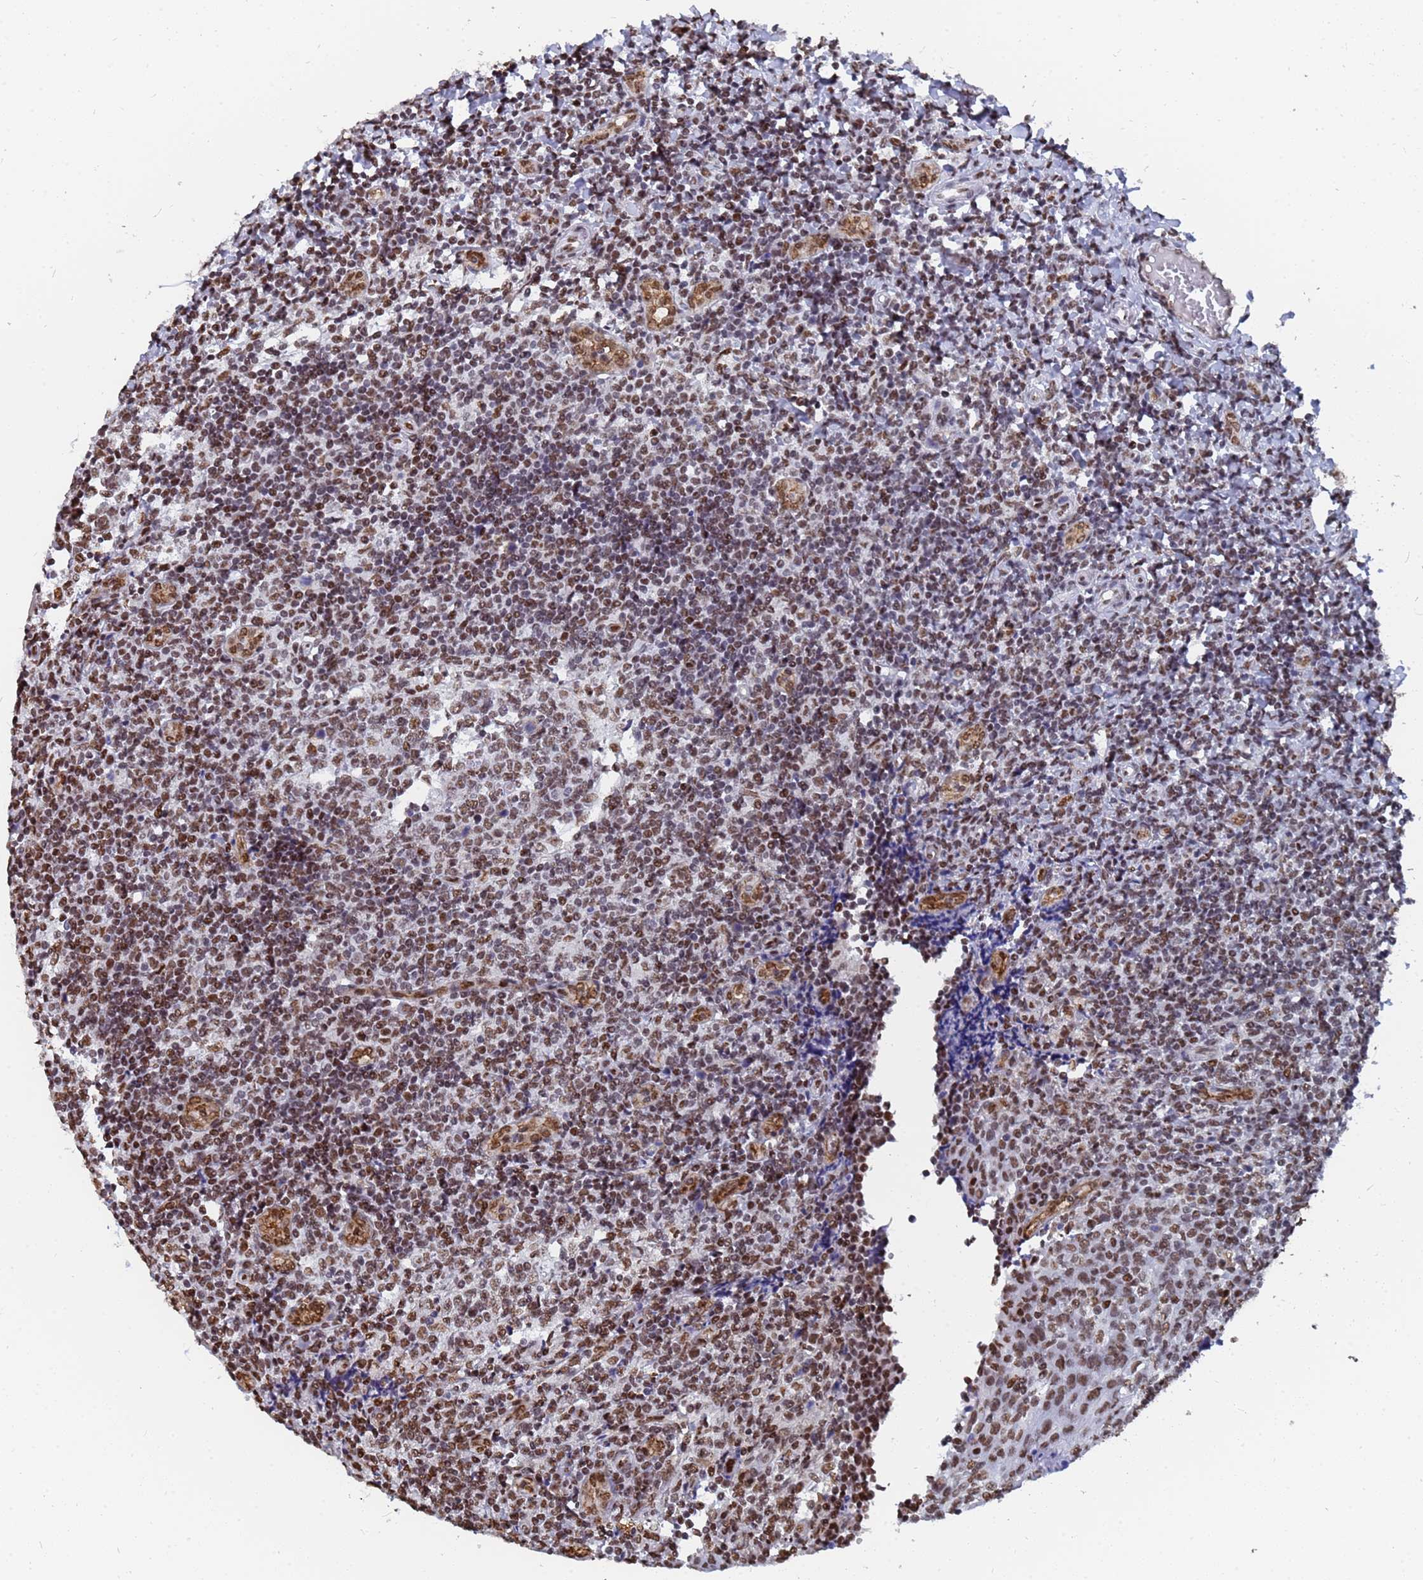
{"staining": {"intensity": "moderate", "quantity": ">75%", "location": "nuclear"}, "tissue": "tonsil", "cell_type": "Germinal center cells", "image_type": "normal", "snomed": [{"axis": "morphology", "description": "Normal tissue, NOS"}, {"axis": "topography", "description": "Tonsil"}], "caption": "Immunohistochemical staining of benign tonsil demonstrates medium levels of moderate nuclear staining in approximately >75% of germinal center cells.", "gene": "RAVER2", "patient": {"sex": "female", "age": 19}}